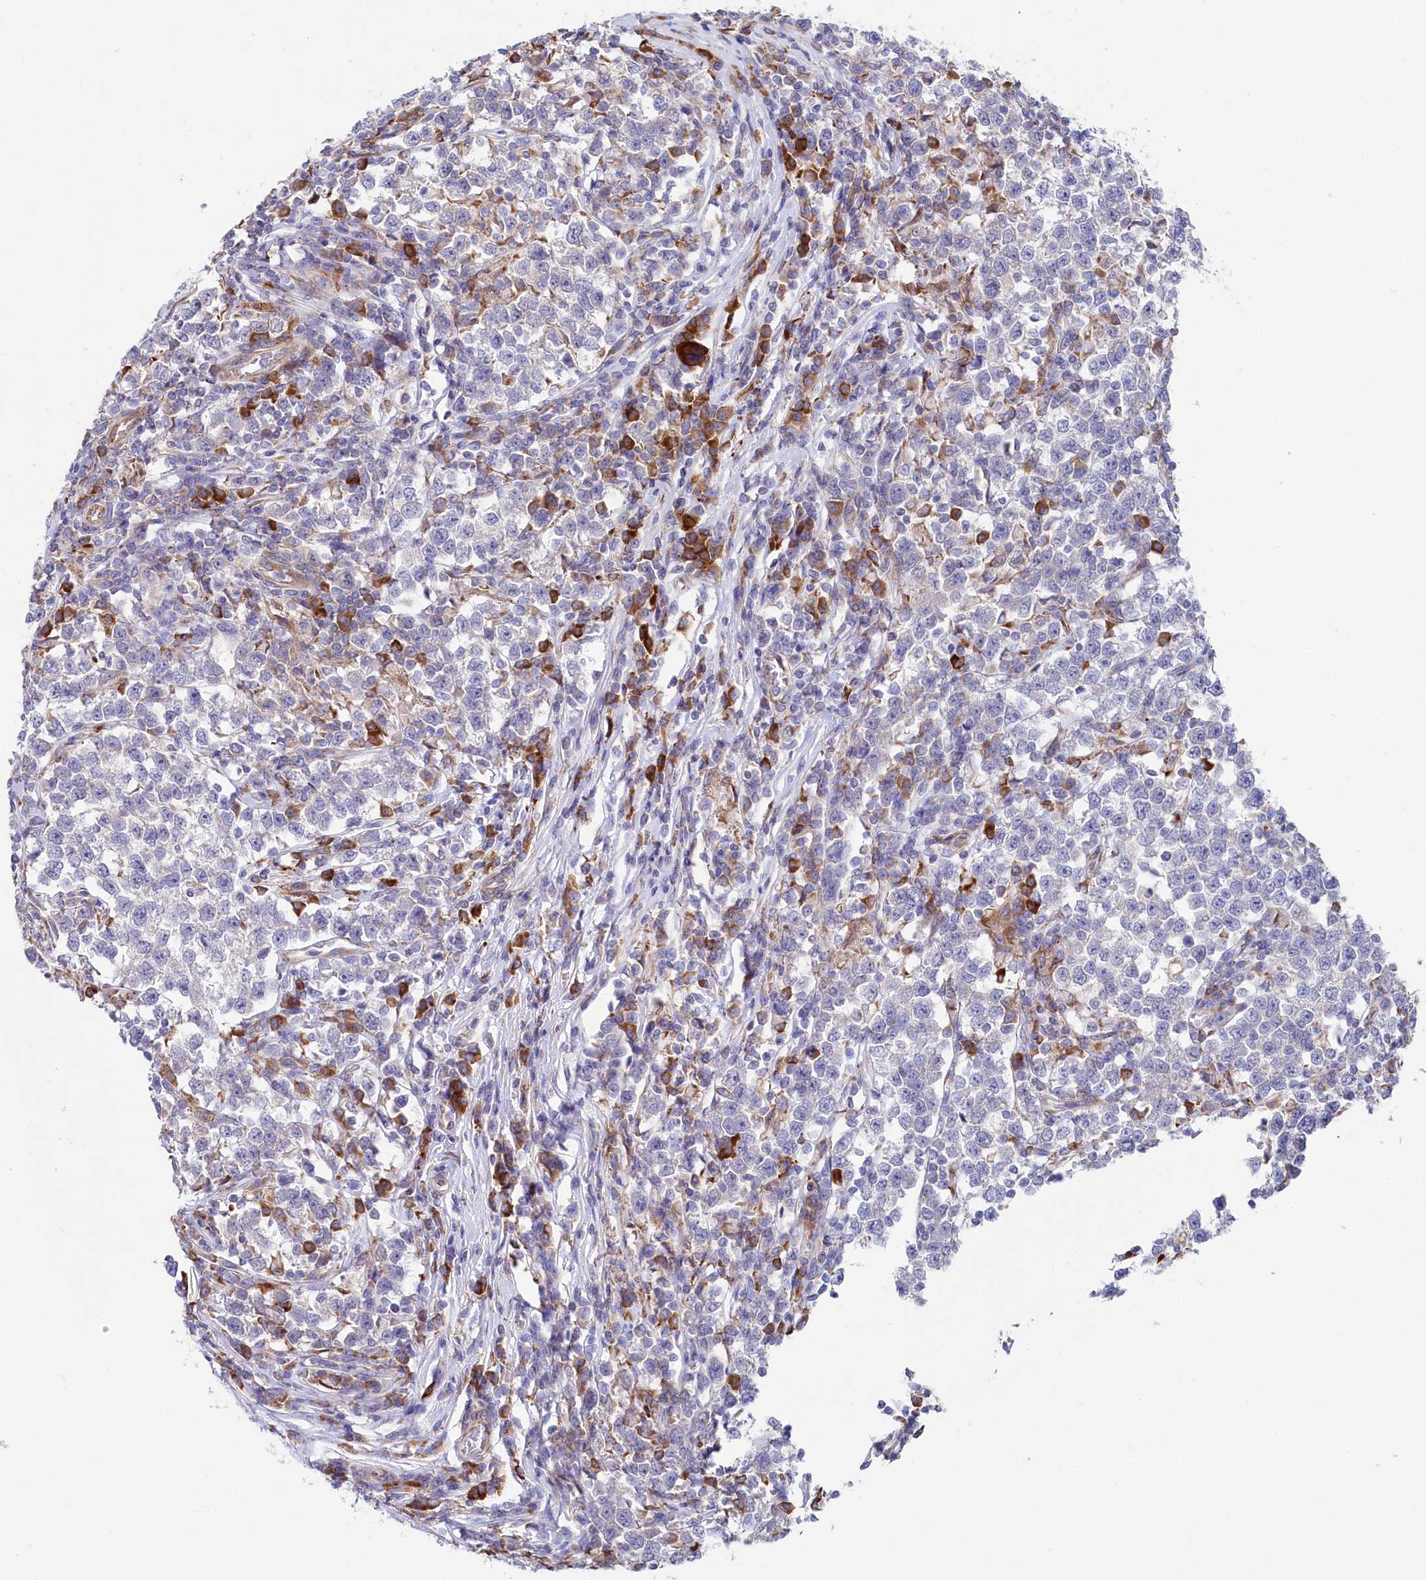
{"staining": {"intensity": "negative", "quantity": "none", "location": "none"}, "tissue": "testis cancer", "cell_type": "Tumor cells", "image_type": "cancer", "snomed": [{"axis": "morphology", "description": "Normal tissue, NOS"}, {"axis": "morphology", "description": "Seminoma, NOS"}, {"axis": "topography", "description": "Testis"}], "caption": "High magnification brightfield microscopy of testis seminoma stained with DAB (3,3'-diaminobenzidine) (brown) and counterstained with hematoxylin (blue): tumor cells show no significant expression.", "gene": "CHID1", "patient": {"sex": "male", "age": 43}}